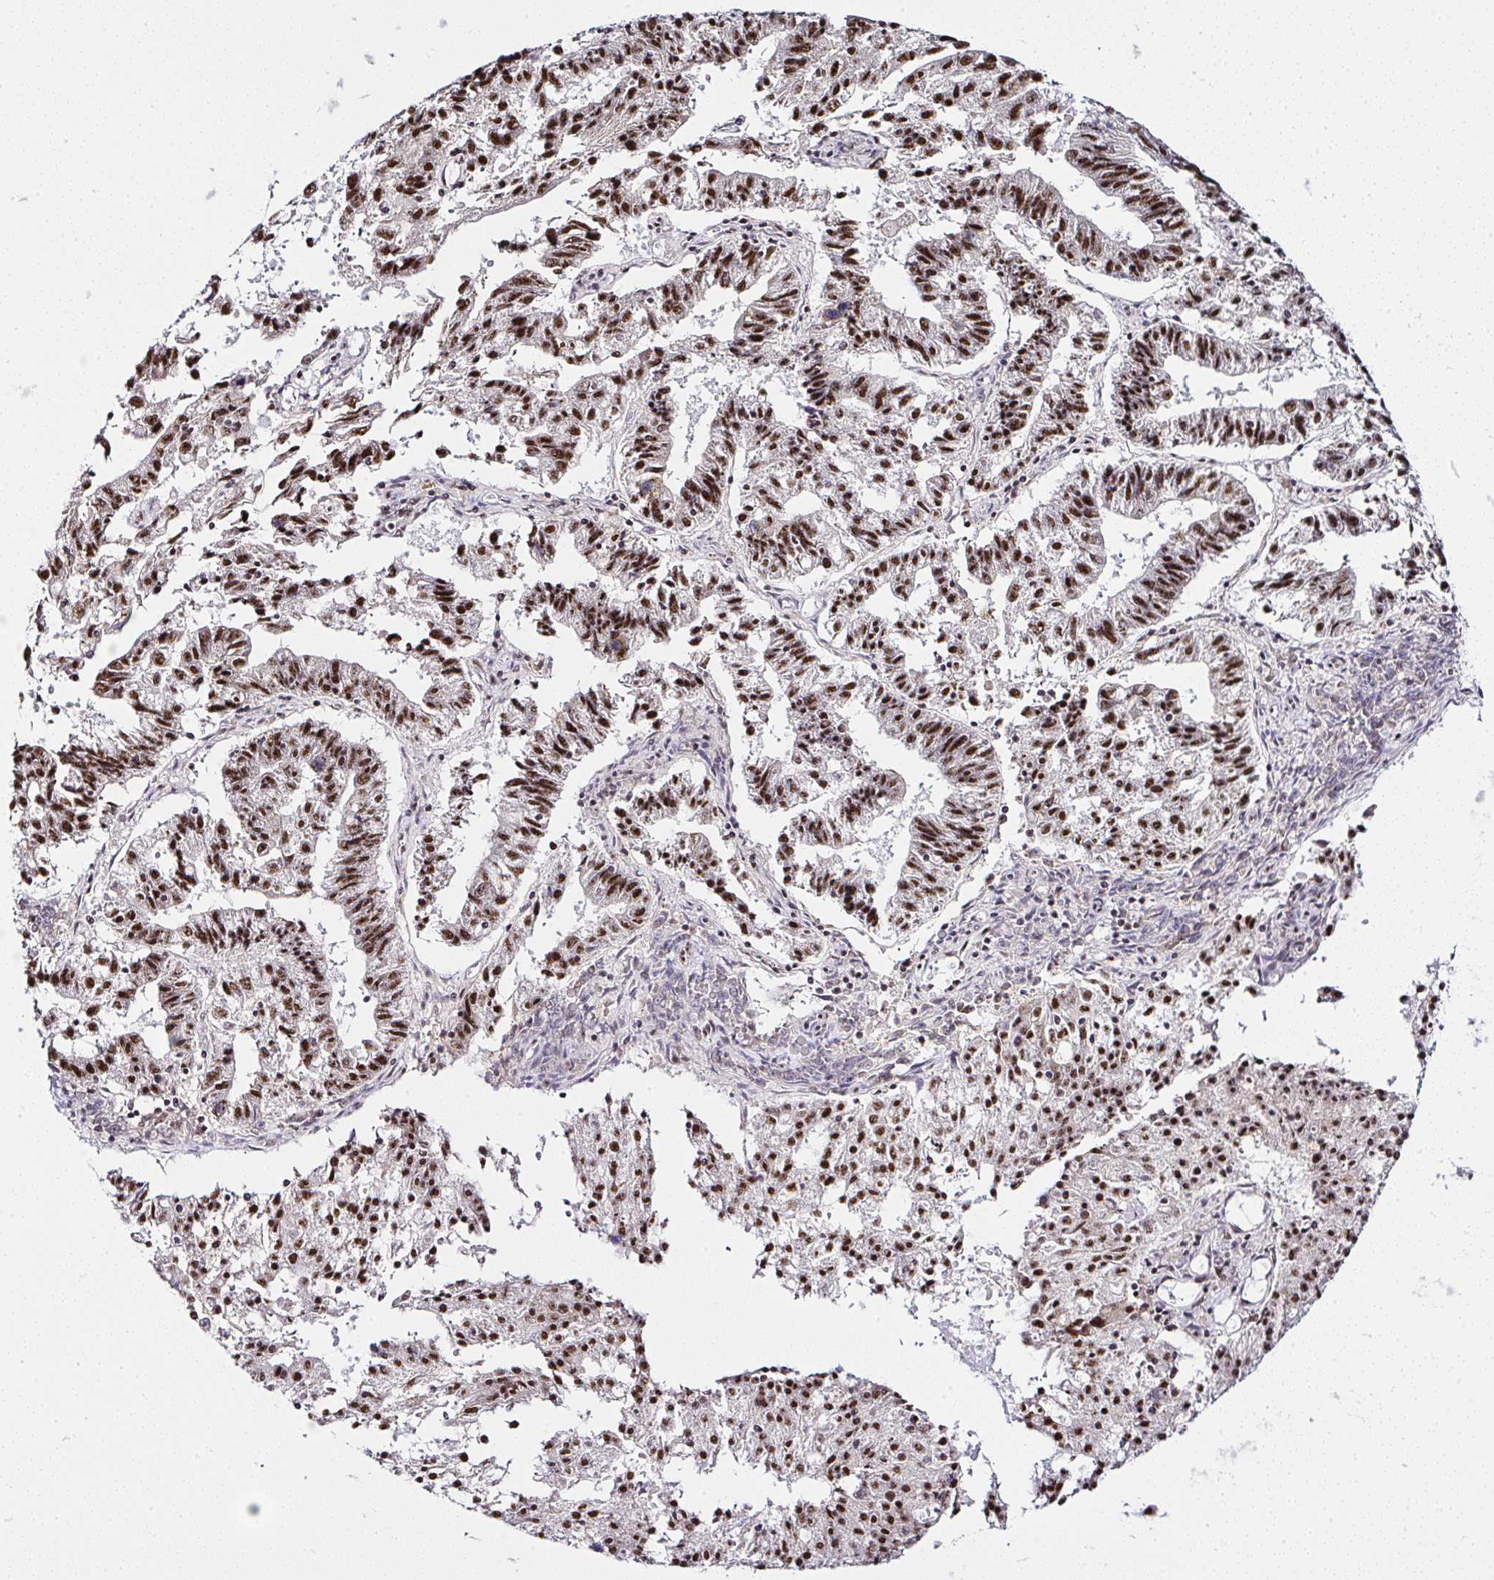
{"staining": {"intensity": "strong", "quantity": ">75%", "location": "nuclear"}, "tissue": "endometrial cancer", "cell_type": "Tumor cells", "image_type": "cancer", "snomed": [{"axis": "morphology", "description": "Adenocarcinoma, NOS"}, {"axis": "topography", "description": "Endometrium"}], "caption": "IHC (DAB (3,3'-diaminobenzidine)) staining of human endometrial cancer shows strong nuclear protein staining in approximately >75% of tumor cells.", "gene": "PTPN2", "patient": {"sex": "female", "age": 82}}